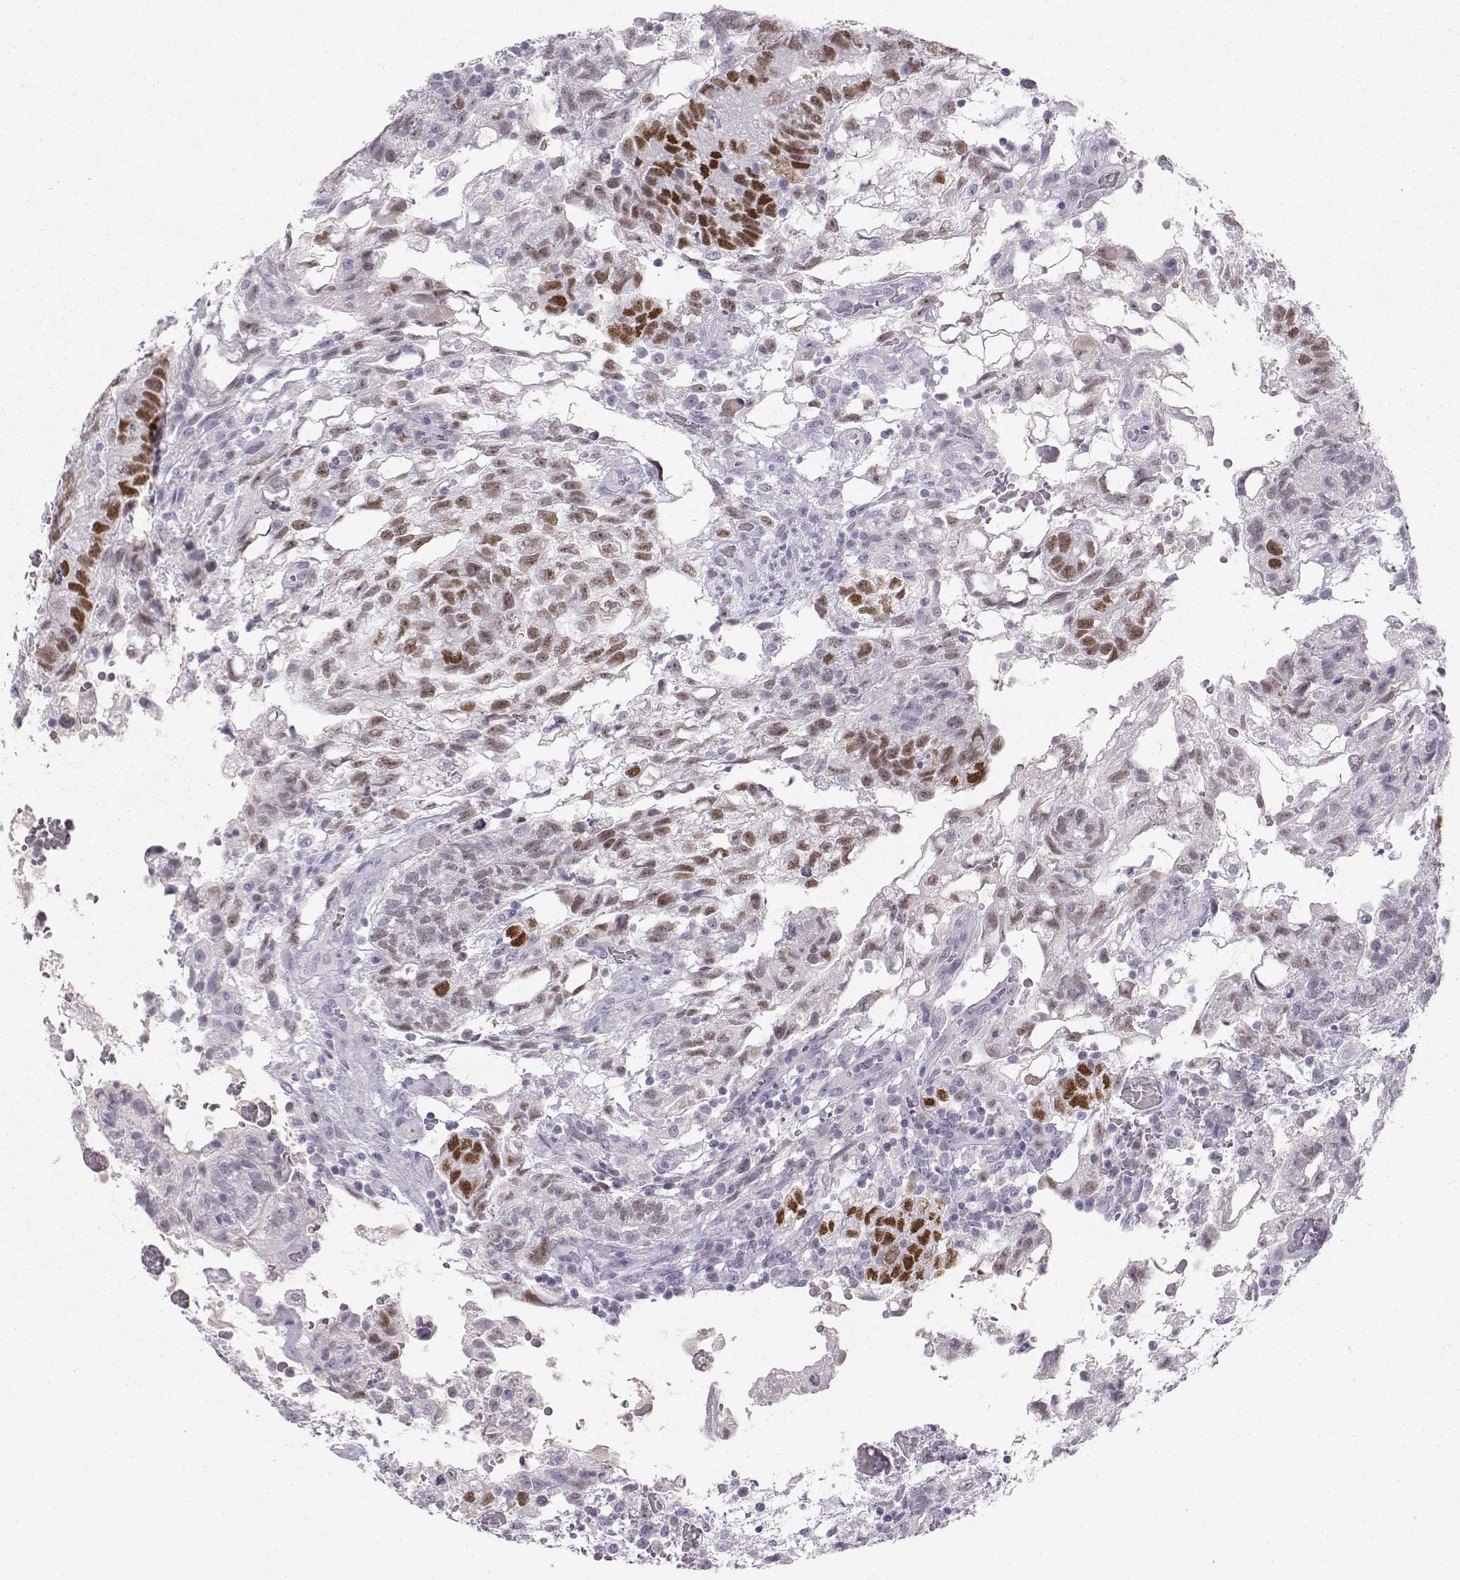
{"staining": {"intensity": "moderate", "quantity": "25%-75%", "location": "nuclear"}, "tissue": "testis cancer", "cell_type": "Tumor cells", "image_type": "cancer", "snomed": [{"axis": "morphology", "description": "Carcinoma, Embryonal, NOS"}, {"axis": "topography", "description": "Testis"}], "caption": "This photomicrograph demonstrates immunohistochemistry staining of testis cancer, with medium moderate nuclear staining in approximately 25%-75% of tumor cells.", "gene": "OPN5", "patient": {"sex": "male", "age": 32}}